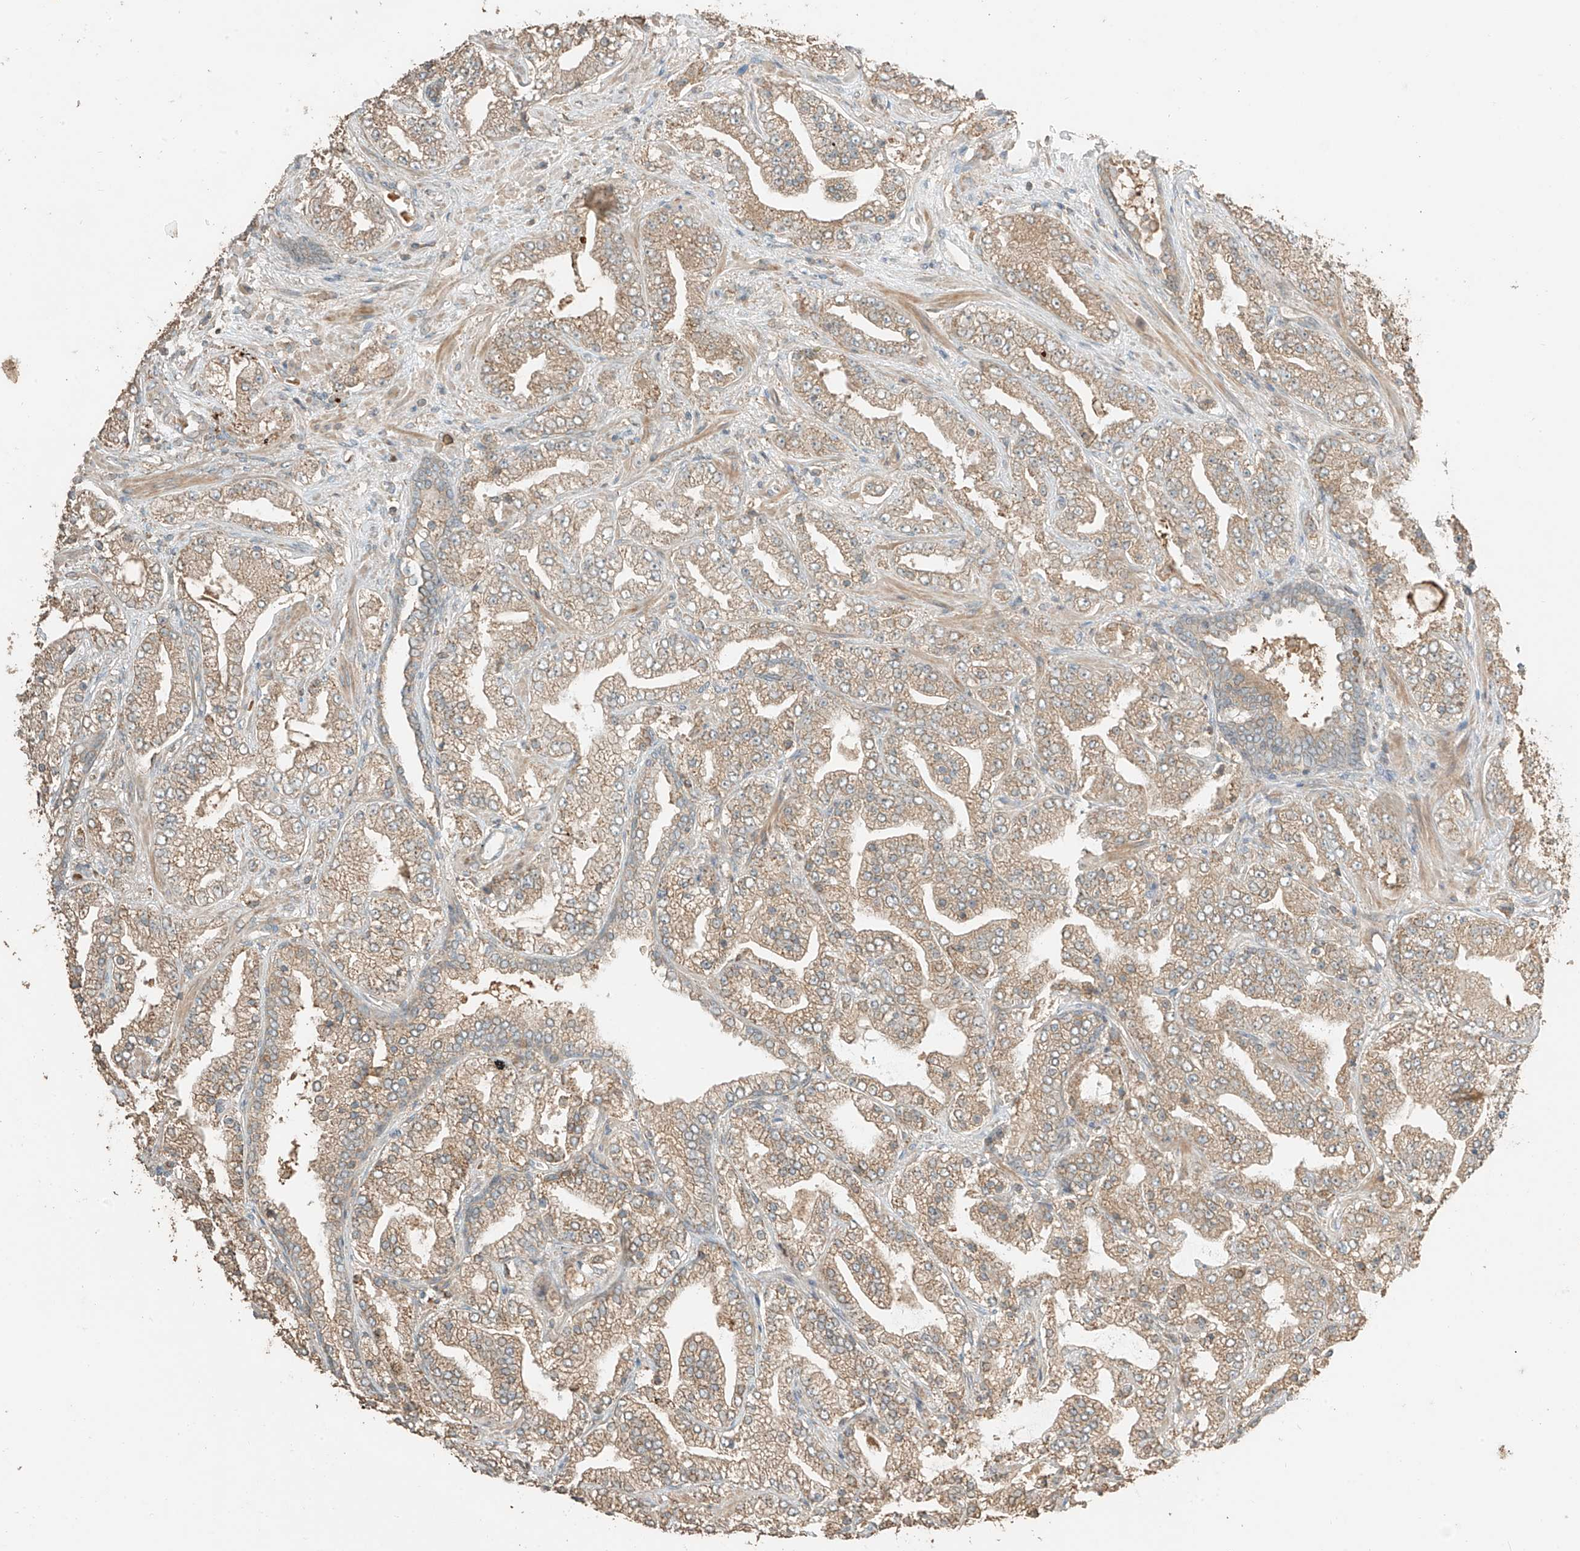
{"staining": {"intensity": "weak", "quantity": ">75%", "location": "cytoplasmic/membranous"}, "tissue": "prostate cancer", "cell_type": "Tumor cells", "image_type": "cancer", "snomed": [{"axis": "morphology", "description": "Adenocarcinoma, High grade"}, {"axis": "topography", "description": "Prostate"}], "caption": "Tumor cells reveal weak cytoplasmic/membranous staining in approximately >75% of cells in high-grade adenocarcinoma (prostate). (Brightfield microscopy of DAB IHC at high magnification).", "gene": "RFTN2", "patient": {"sex": "male", "age": 64}}